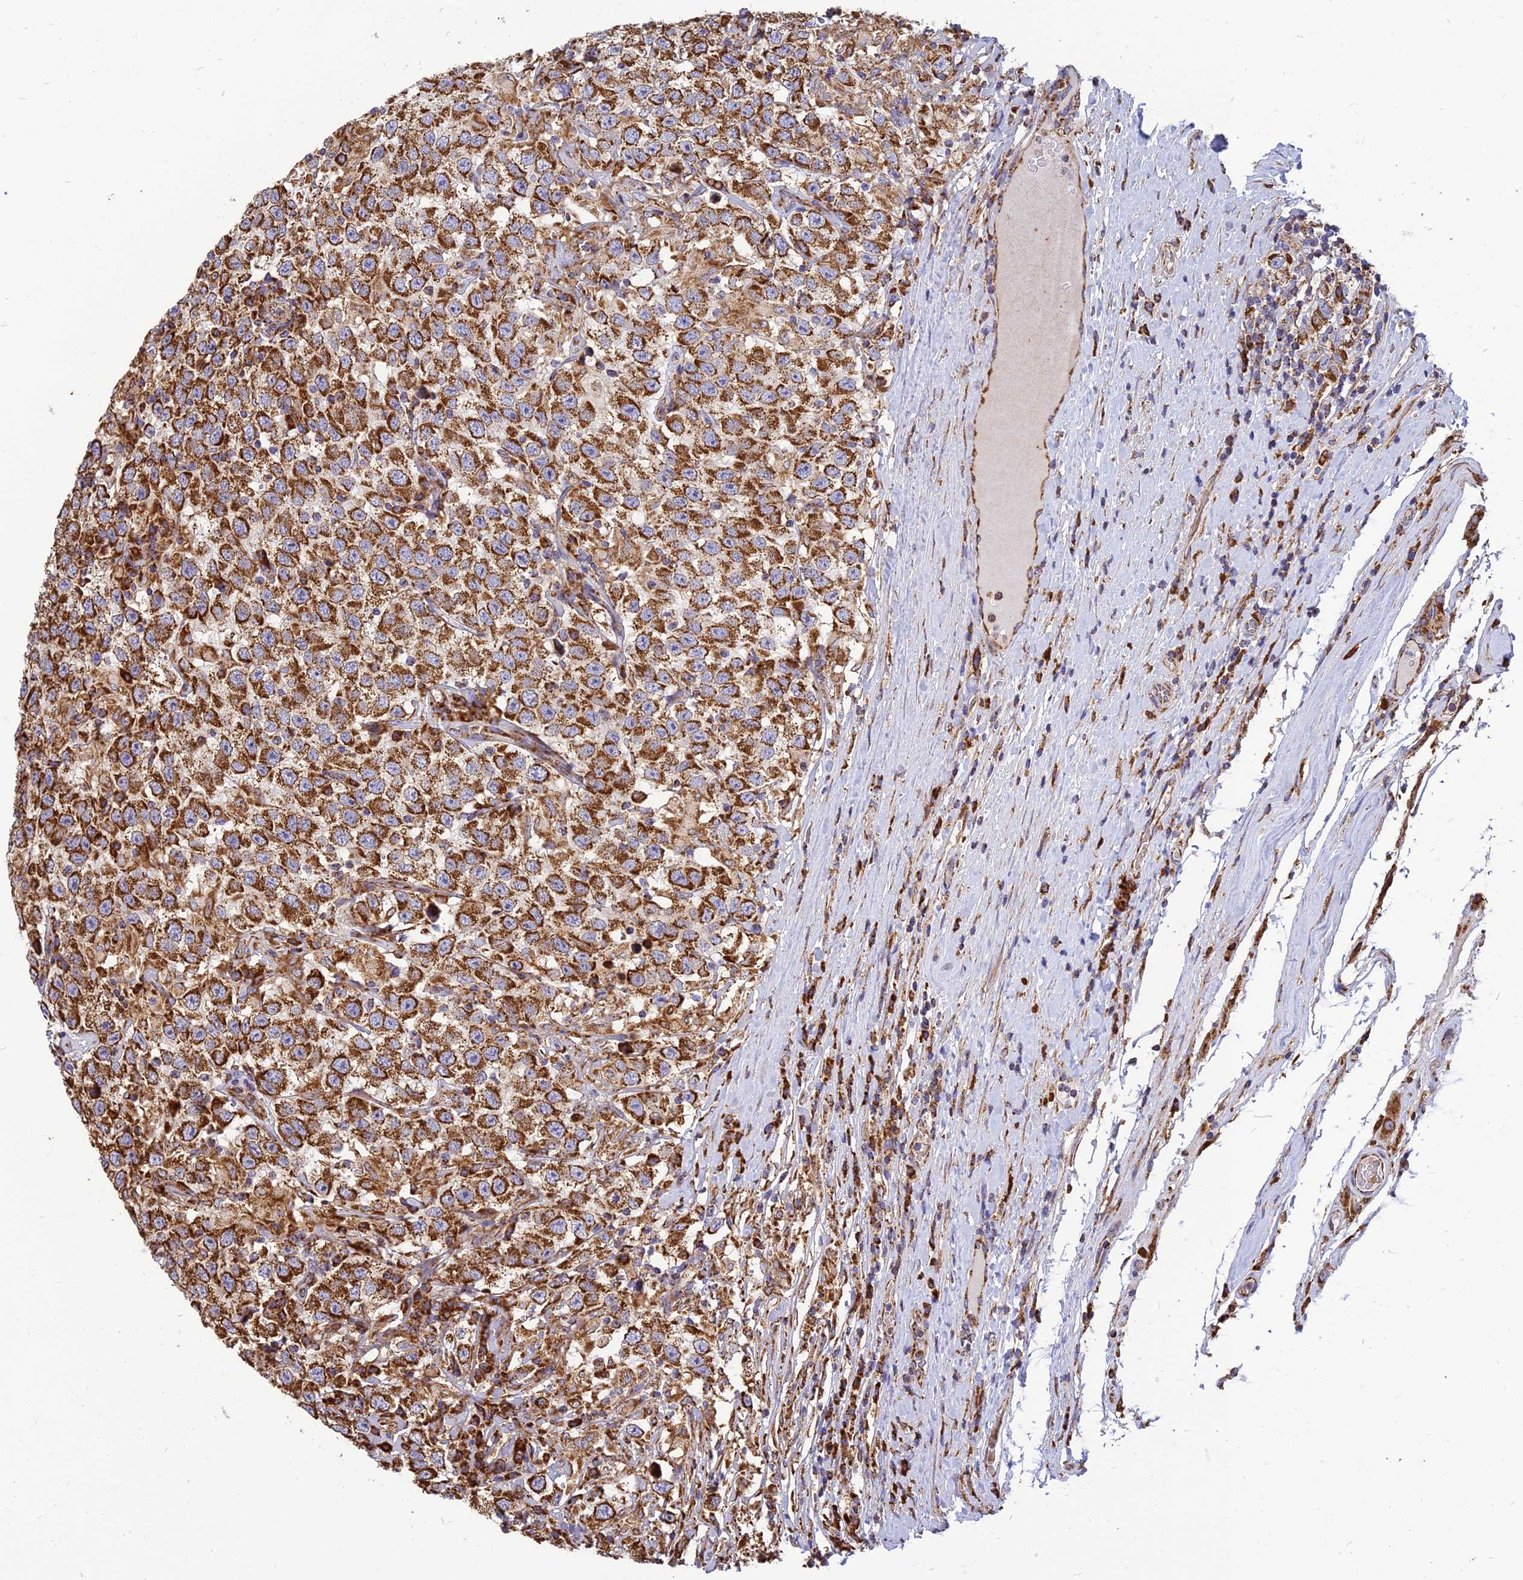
{"staining": {"intensity": "strong", "quantity": ">75%", "location": "cytoplasmic/membranous"}, "tissue": "testis cancer", "cell_type": "Tumor cells", "image_type": "cancer", "snomed": [{"axis": "morphology", "description": "Seminoma, NOS"}, {"axis": "topography", "description": "Testis"}], "caption": "Immunohistochemistry staining of testis seminoma, which demonstrates high levels of strong cytoplasmic/membranous expression in approximately >75% of tumor cells indicating strong cytoplasmic/membranous protein positivity. The staining was performed using DAB (3,3'-diaminobenzidine) (brown) for protein detection and nuclei were counterstained in hematoxylin (blue).", "gene": "THUMPD2", "patient": {"sex": "male", "age": 41}}